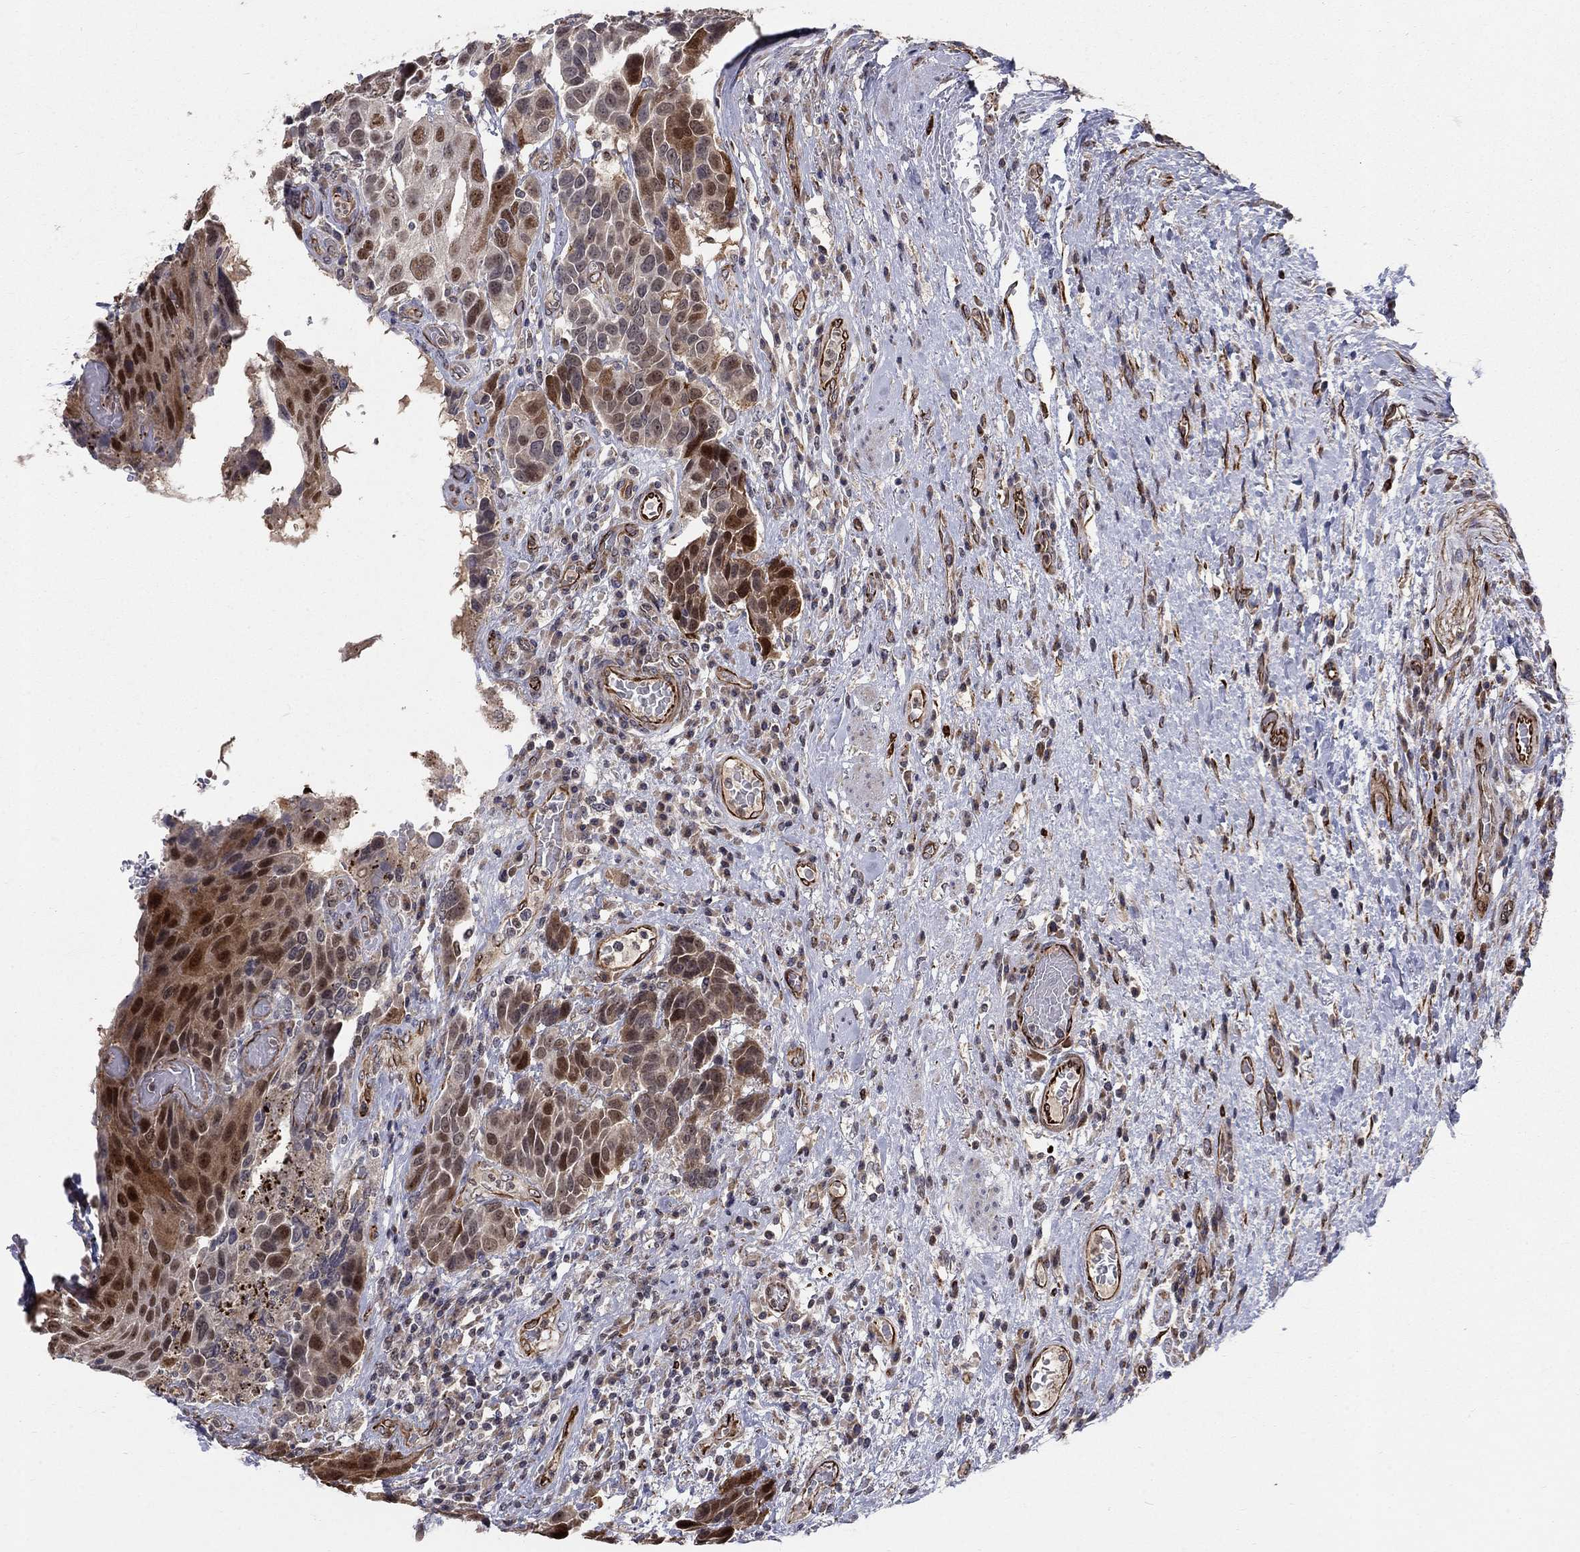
{"staining": {"intensity": "strong", "quantity": "<25%", "location": "cytoplasmic/membranous,nuclear"}, "tissue": "urothelial cancer", "cell_type": "Tumor cells", "image_type": "cancer", "snomed": [{"axis": "morphology", "description": "Urothelial carcinoma, High grade"}, {"axis": "topography", "description": "Urinary bladder"}], "caption": "About <25% of tumor cells in human urothelial cancer exhibit strong cytoplasmic/membranous and nuclear protein positivity as visualized by brown immunohistochemical staining.", "gene": "MSRA", "patient": {"sex": "female", "age": 70}}